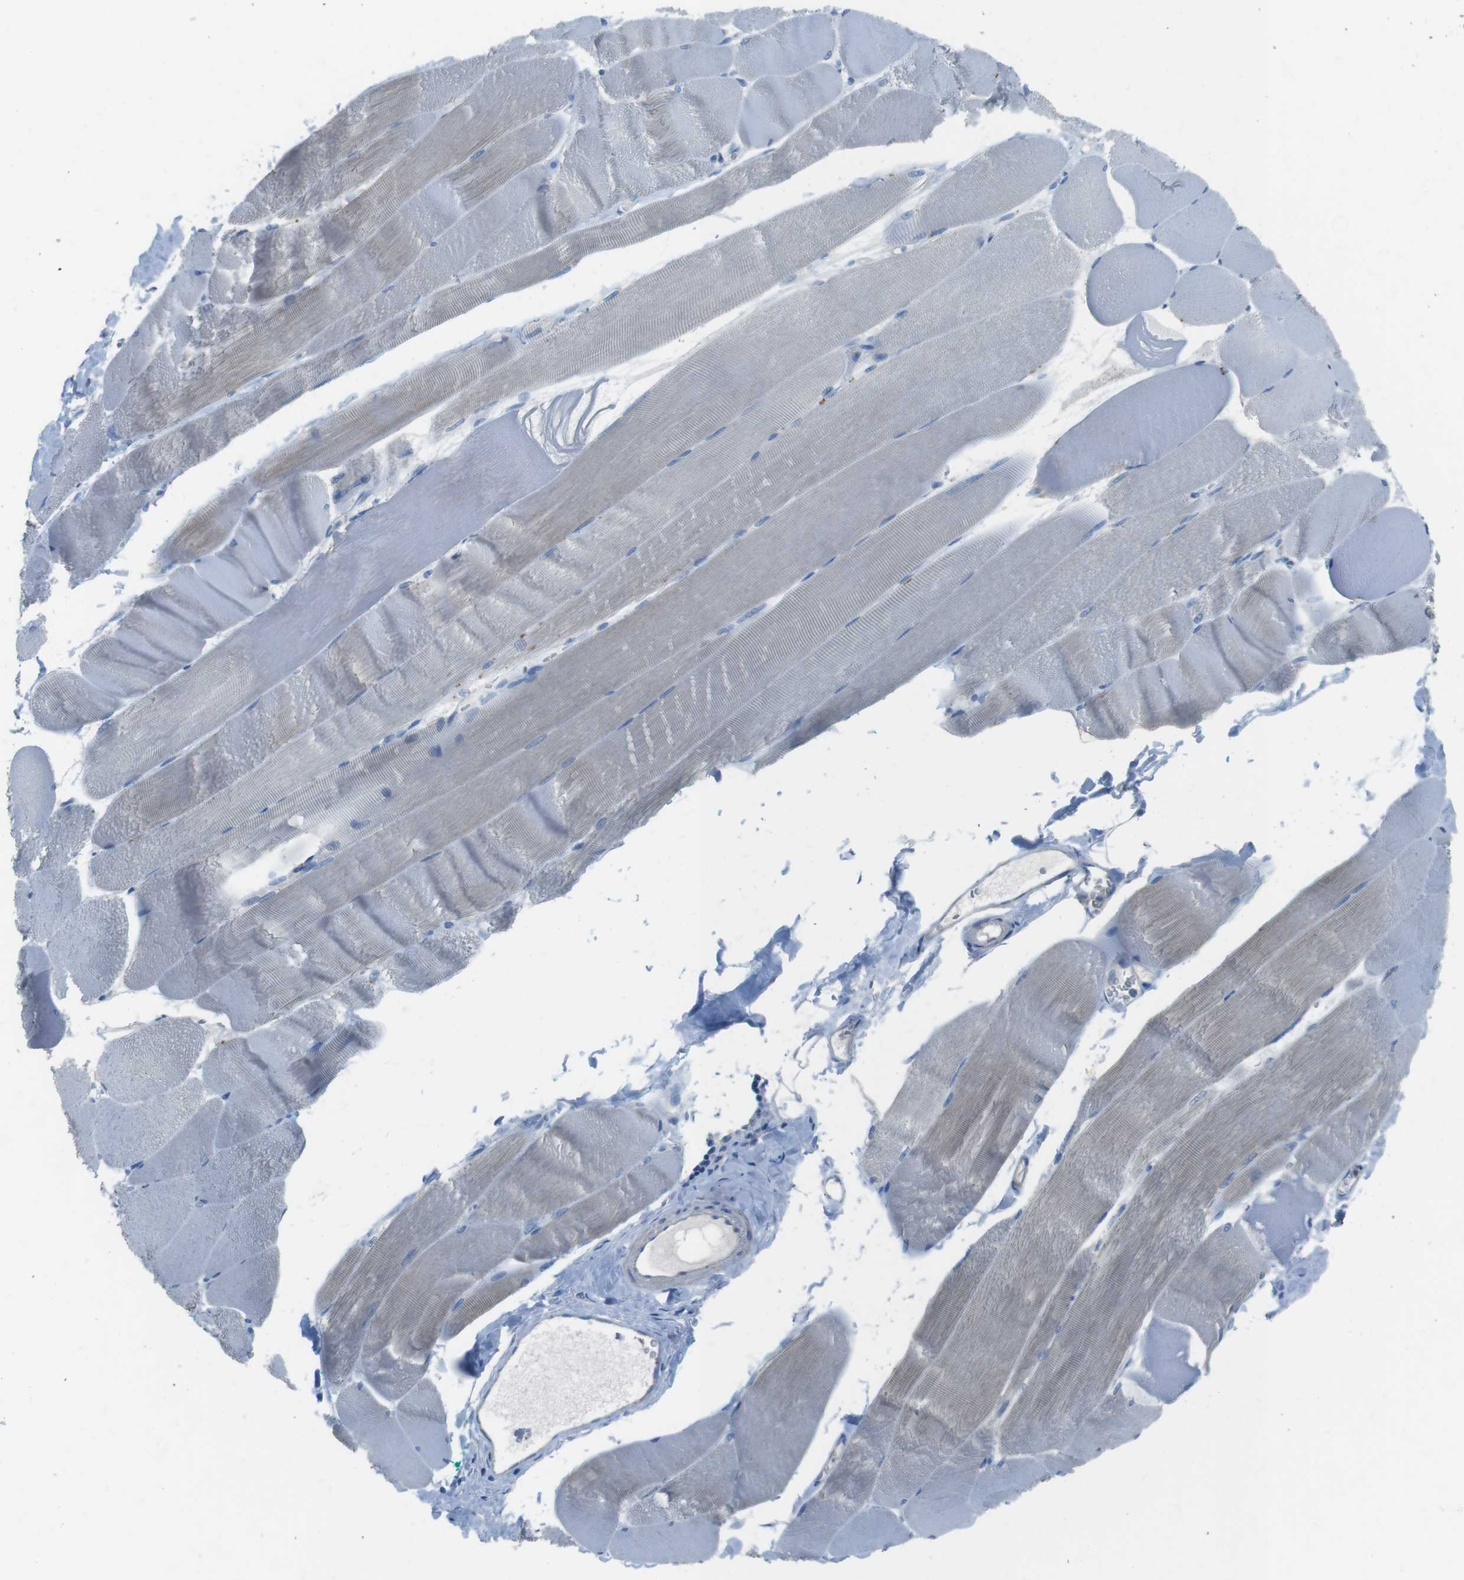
{"staining": {"intensity": "negative", "quantity": "none", "location": "none"}, "tissue": "skeletal muscle", "cell_type": "Myocytes", "image_type": "normal", "snomed": [{"axis": "morphology", "description": "Normal tissue, NOS"}, {"axis": "morphology", "description": "Squamous cell carcinoma, NOS"}, {"axis": "topography", "description": "Skeletal muscle"}], "caption": "Immunohistochemistry of unremarkable skeletal muscle demonstrates no expression in myocytes.", "gene": "CYP2C19", "patient": {"sex": "male", "age": 51}}